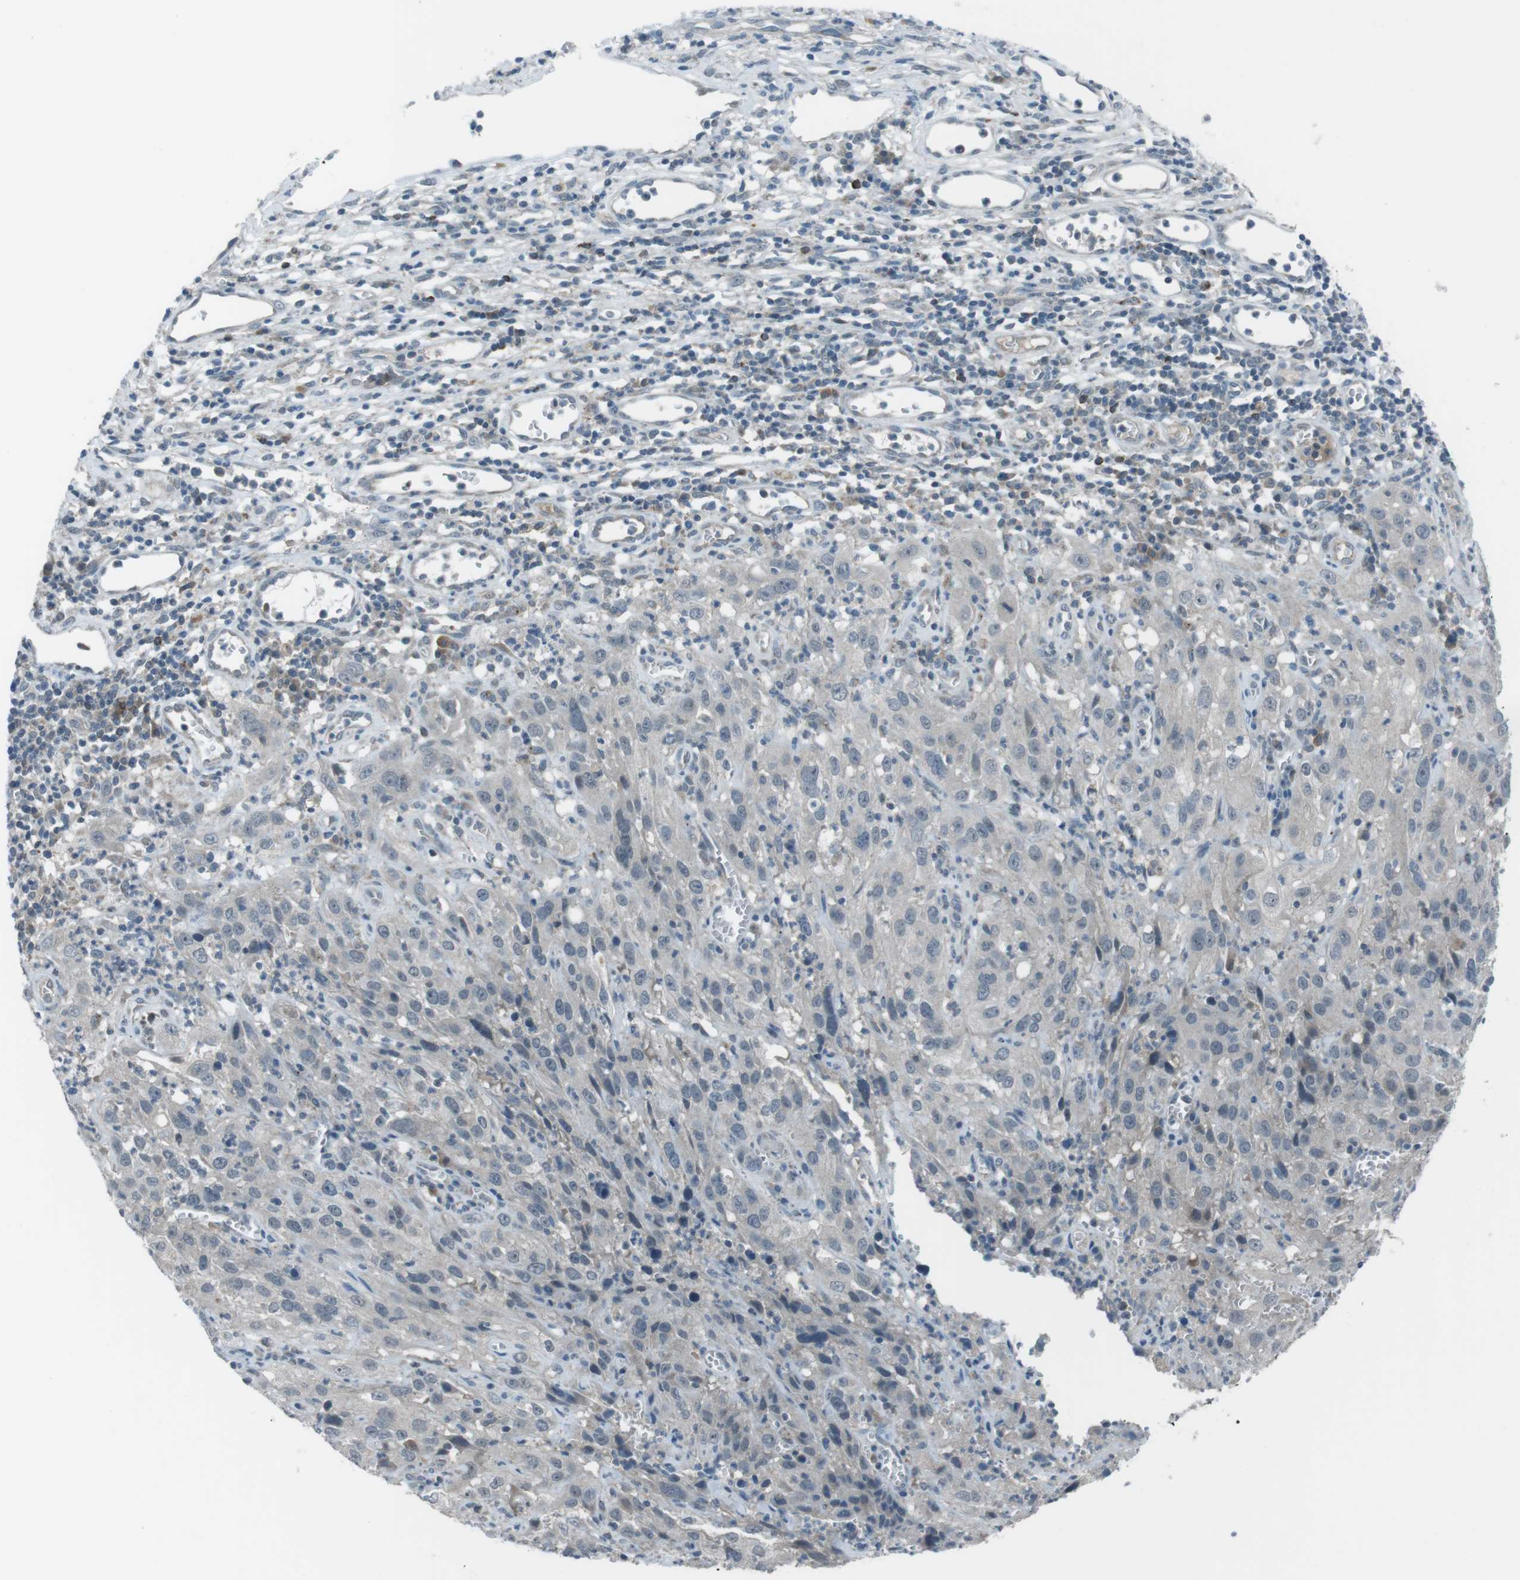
{"staining": {"intensity": "negative", "quantity": "none", "location": "none"}, "tissue": "cervical cancer", "cell_type": "Tumor cells", "image_type": "cancer", "snomed": [{"axis": "morphology", "description": "Squamous cell carcinoma, NOS"}, {"axis": "topography", "description": "Cervix"}], "caption": "Immunohistochemistry of human cervical cancer displays no expression in tumor cells. Nuclei are stained in blue.", "gene": "FCRLA", "patient": {"sex": "female", "age": 32}}